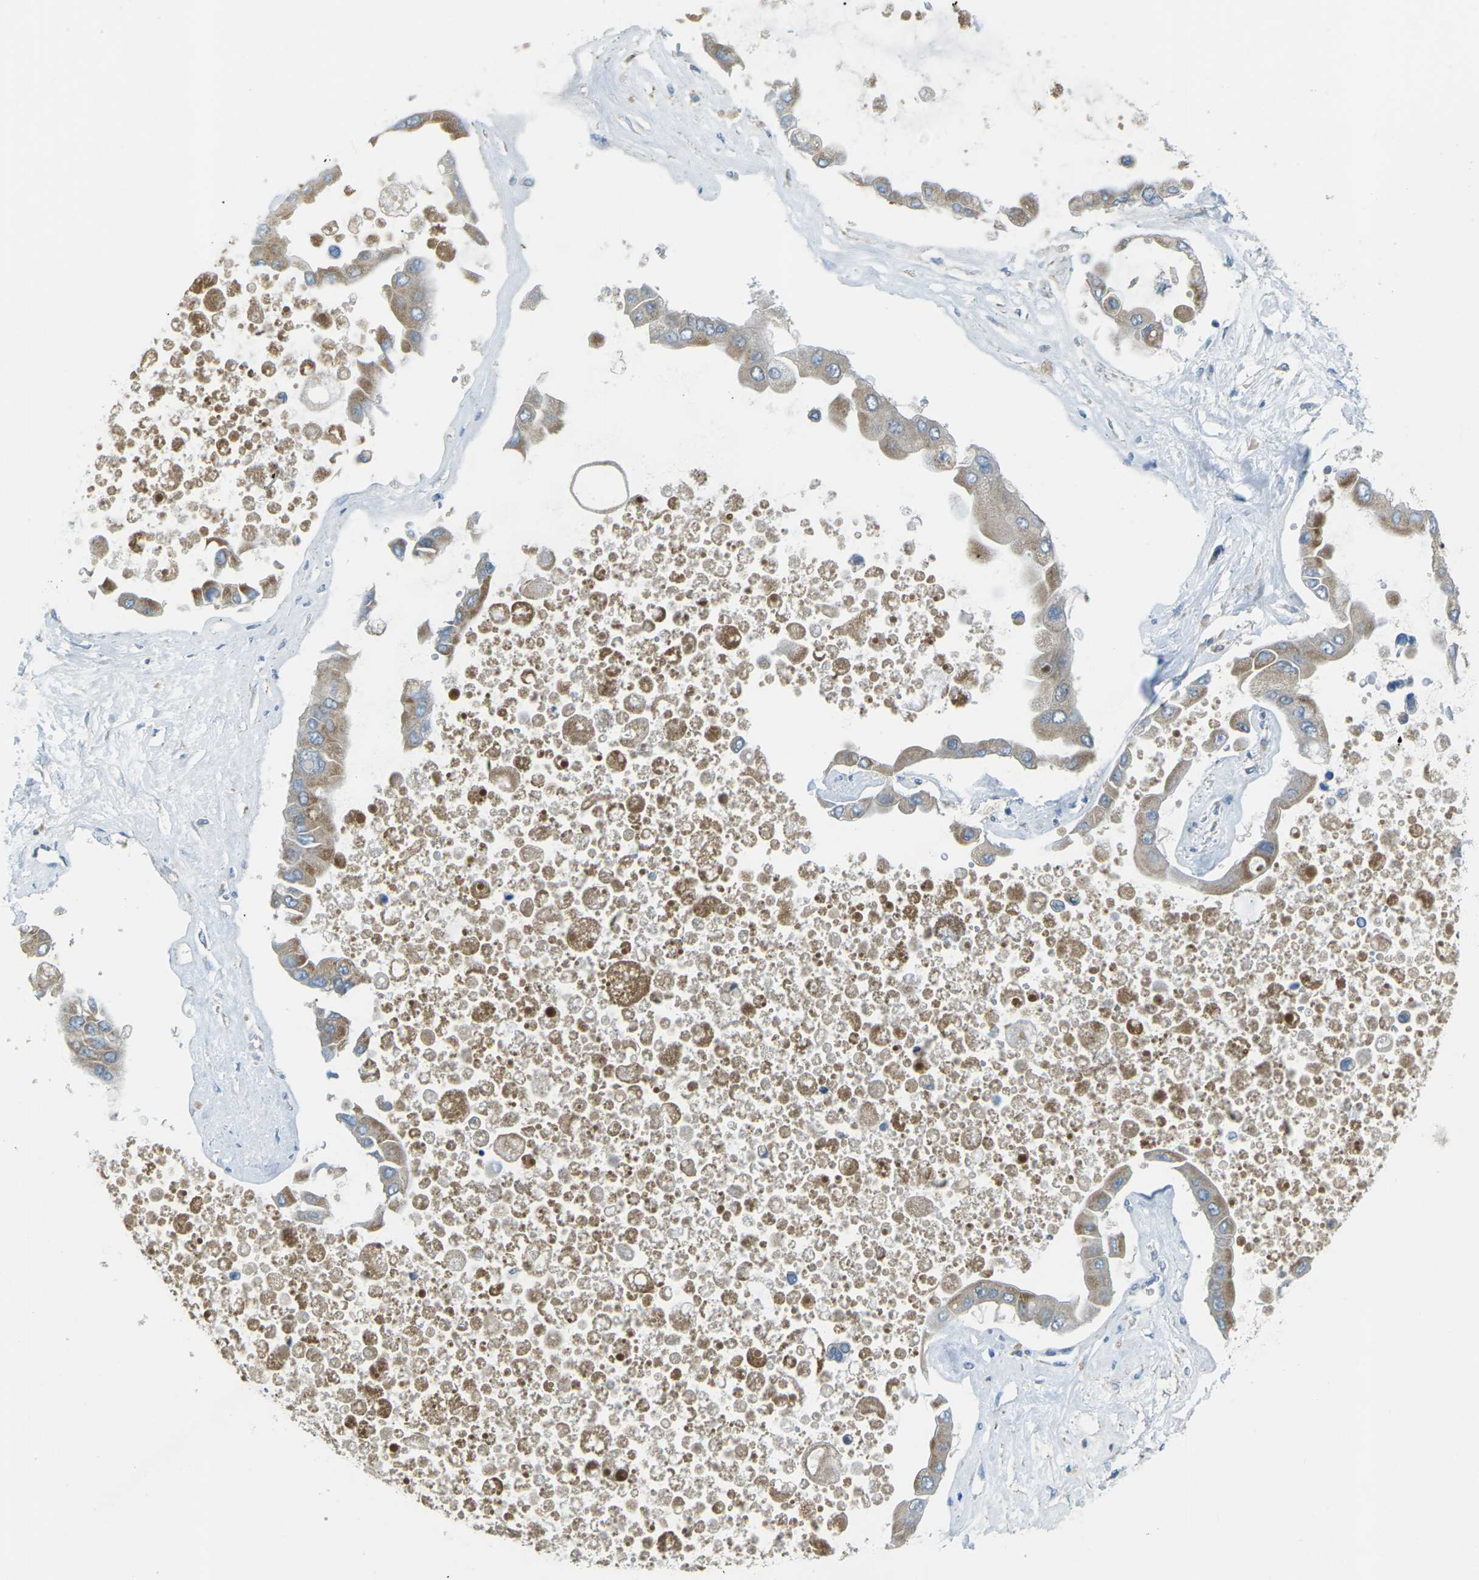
{"staining": {"intensity": "weak", "quantity": "25%-75%", "location": "cytoplasmic/membranous"}, "tissue": "liver cancer", "cell_type": "Tumor cells", "image_type": "cancer", "snomed": [{"axis": "morphology", "description": "Cholangiocarcinoma"}, {"axis": "topography", "description": "Liver"}], "caption": "Immunohistochemistry (DAB (3,3'-diaminobenzidine)) staining of cholangiocarcinoma (liver) displays weak cytoplasmic/membranous protein expression in approximately 25%-75% of tumor cells.", "gene": "MYLK4", "patient": {"sex": "male", "age": 50}}